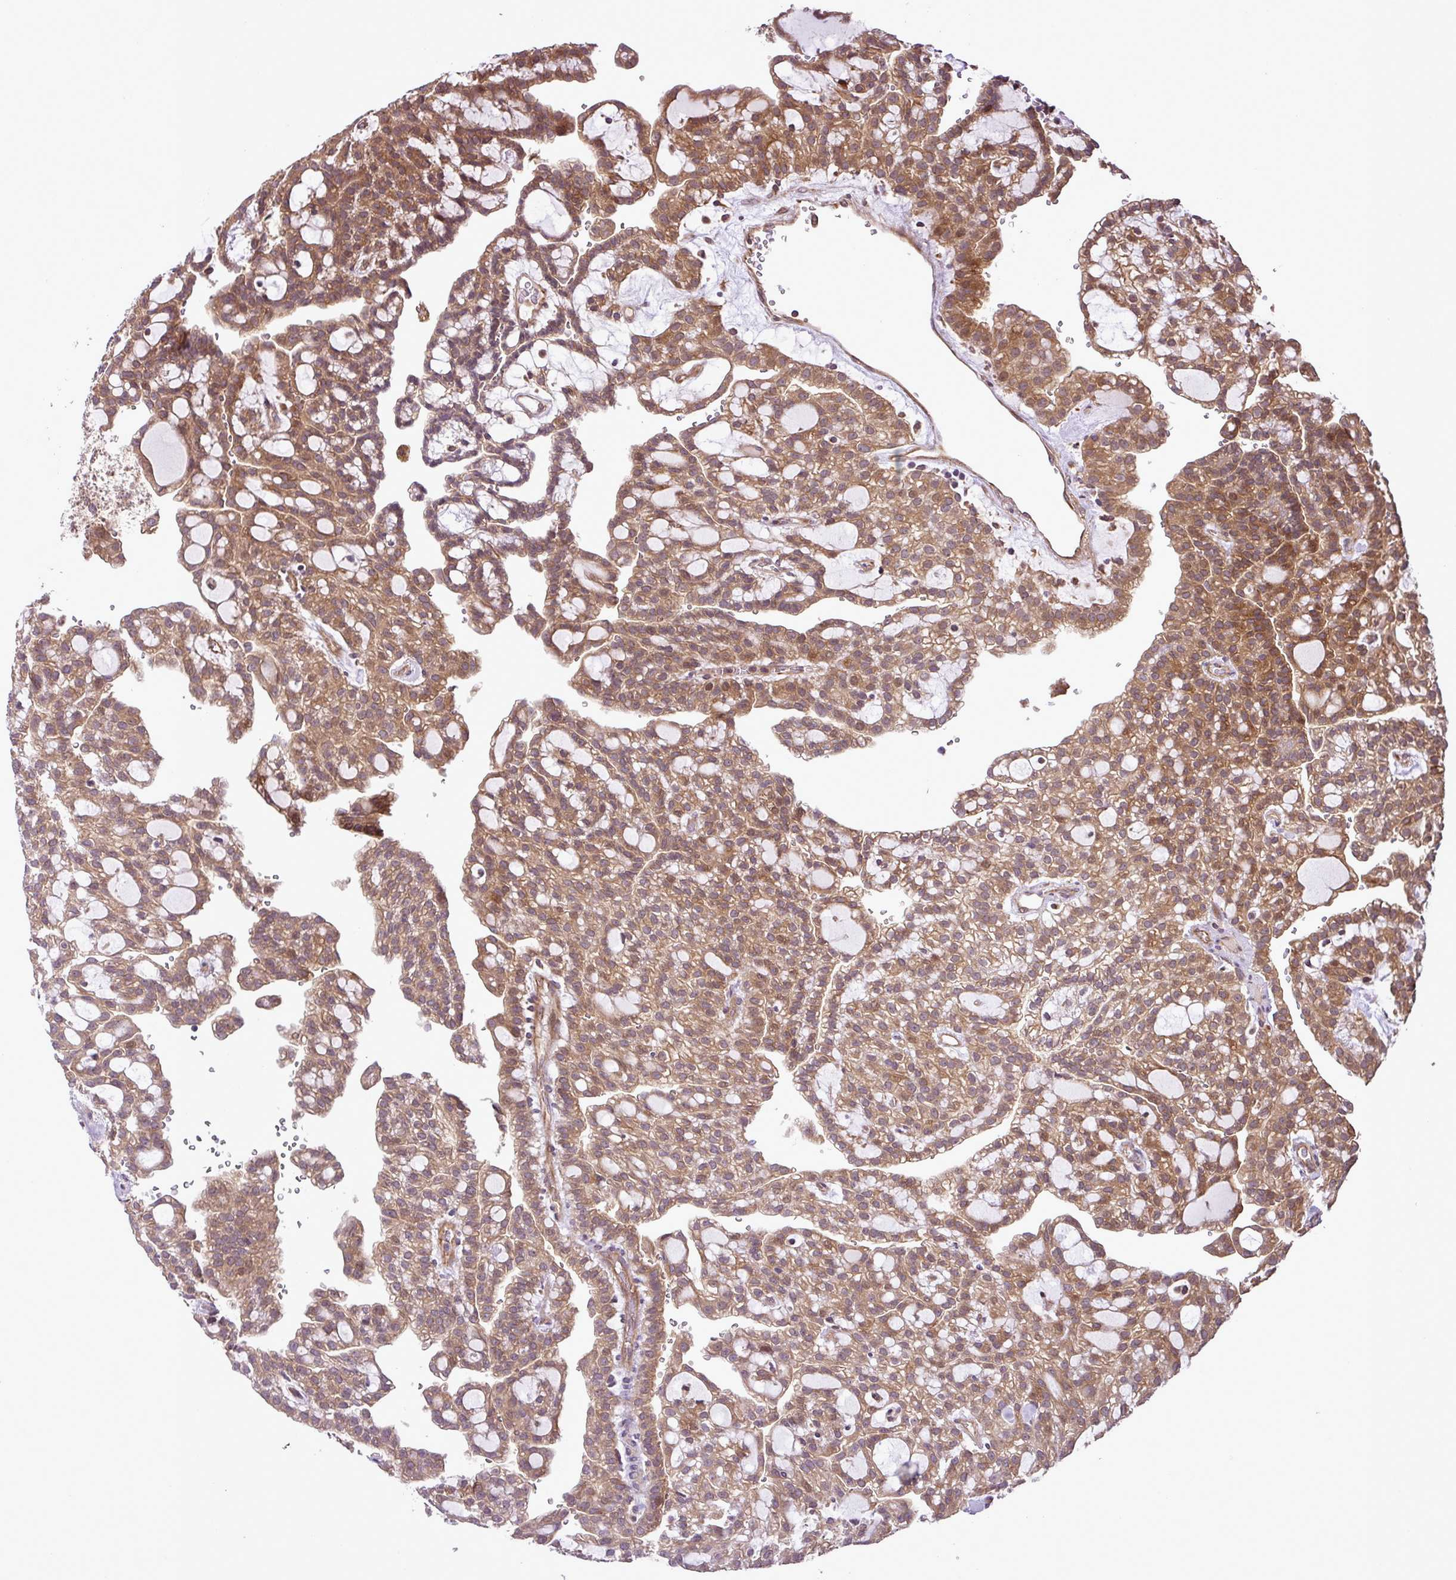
{"staining": {"intensity": "moderate", "quantity": ">75%", "location": "cytoplasmic/membranous"}, "tissue": "renal cancer", "cell_type": "Tumor cells", "image_type": "cancer", "snomed": [{"axis": "morphology", "description": "Adenocarcinoma, NOS"}, {"axis": "topography", "description": "Kidney"}], "caption": "A histopathology image of renal adenocarcinoma stained for a protein demonstrates moderate cytoplasmic/membranous brown staining in tumor cells. (DAB IHC with brightfield microscopy, high magnification).", "gene": "DLGAP4", "patient": {"sex": "male", "age": 63}}